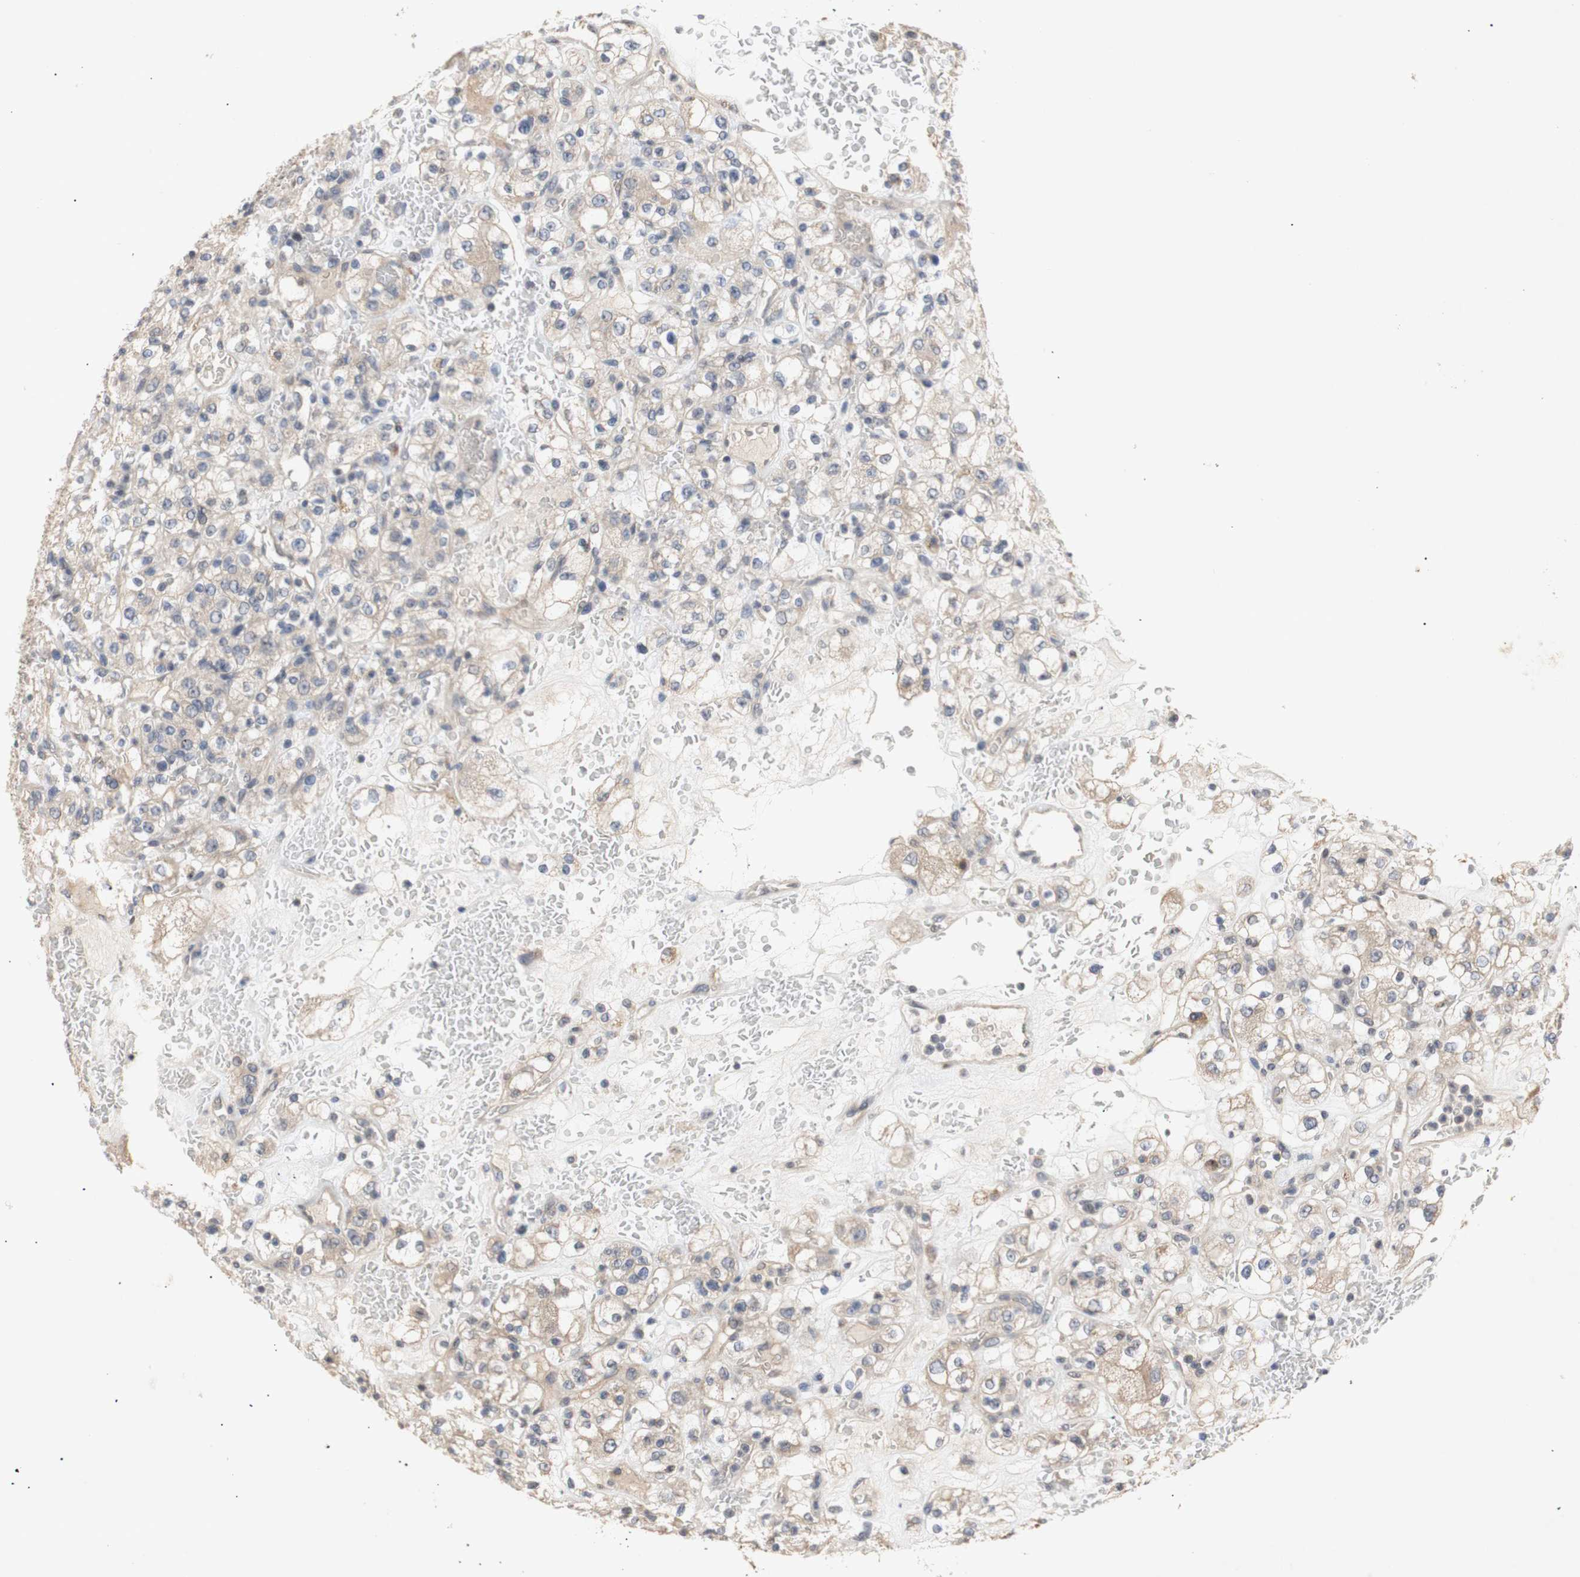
{"staining": {"intensity": "weak", "quantity": ">75%", "location": "cytoplasmic/membranous"}, "tissue": "renal cancer", "cell_type": "Tumor cells", "image_type": "cancer", "snomed": [{"axis": "morphology", "description": "Normal tissue, NOS"}, {"axis": "morphology", "description": "Adenocarcinoma, NOS"}, {"axis": "topography", "description": "Kidney"}], "caption": "Tumor cells show weak cytoplasmic/membranous staining in about >75% of cells in renal adenocarcinoma. (Stains: DAB in brown, nuclei in blue, Microscopy: brightfield microscopy at high magnification).", "gene": "FOSB", "patient": {"sex": "female", "age": 72}}